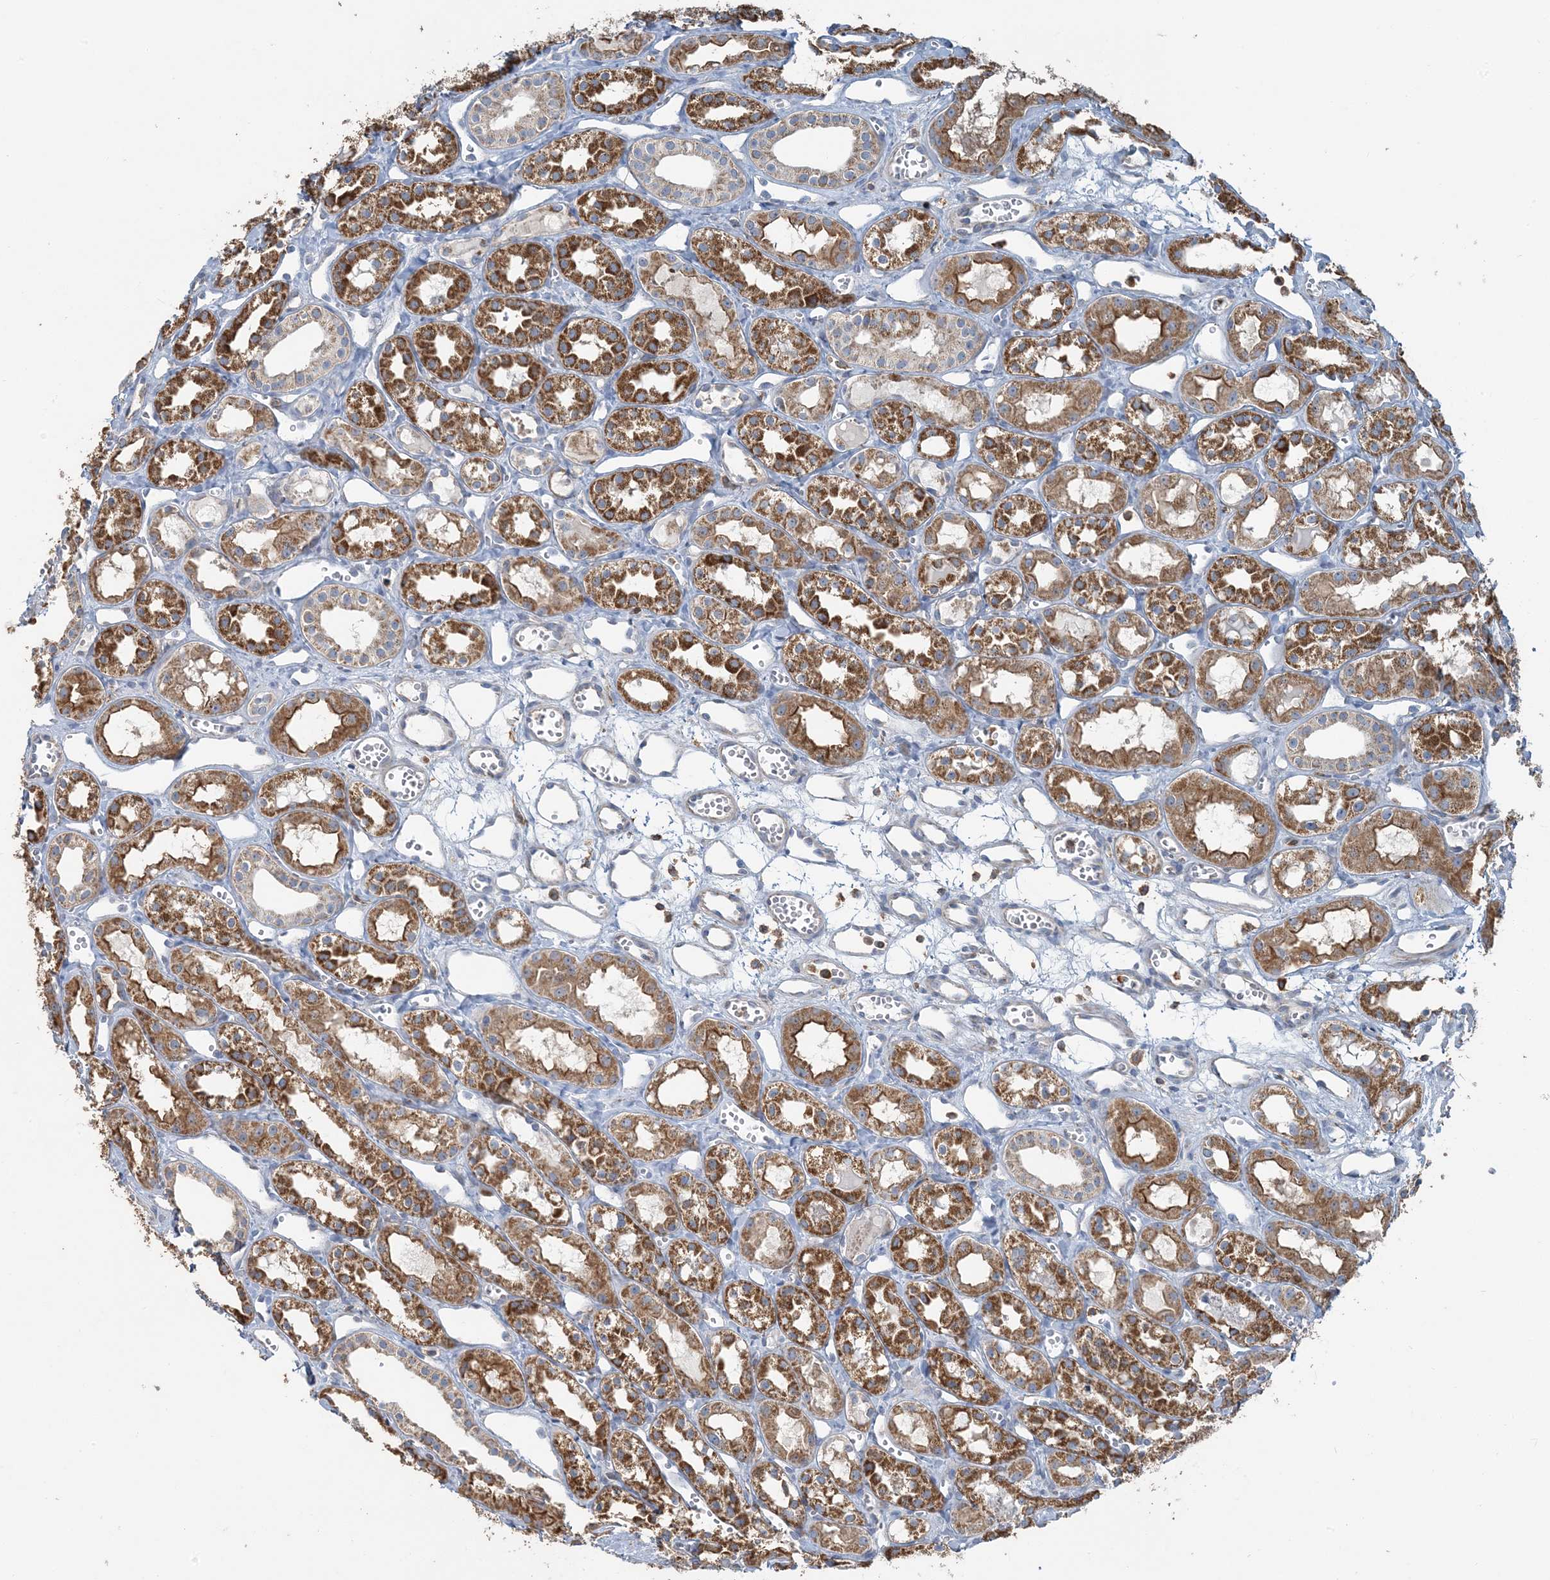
{"staining": {"intensity": "moderate", "quantity": "<25%", "location": "cytoplasmic/membranous"}, "tissue": "kidney", "cell_type": "Cells in glomeruli", "image_type": "normal", "snomed": [{"axis": "morphology", "description": "Normal tissue, NOS"}, {"axis": "topography", "description": "Kidney"}], "caption": "Immunohistochemistry of normal kidney exhibits low levels of moderate cytoplasmic/membranous expression in approximately <25% of cells in glomeruli. Using DAB (3,3'-diaminobenzidine) (brown) and hematoxylin (blue) stains, captured at high magnification using brightfield microscopy.", "gene": "TMLHE", "patient": {"sex": "male", "age": 16}}